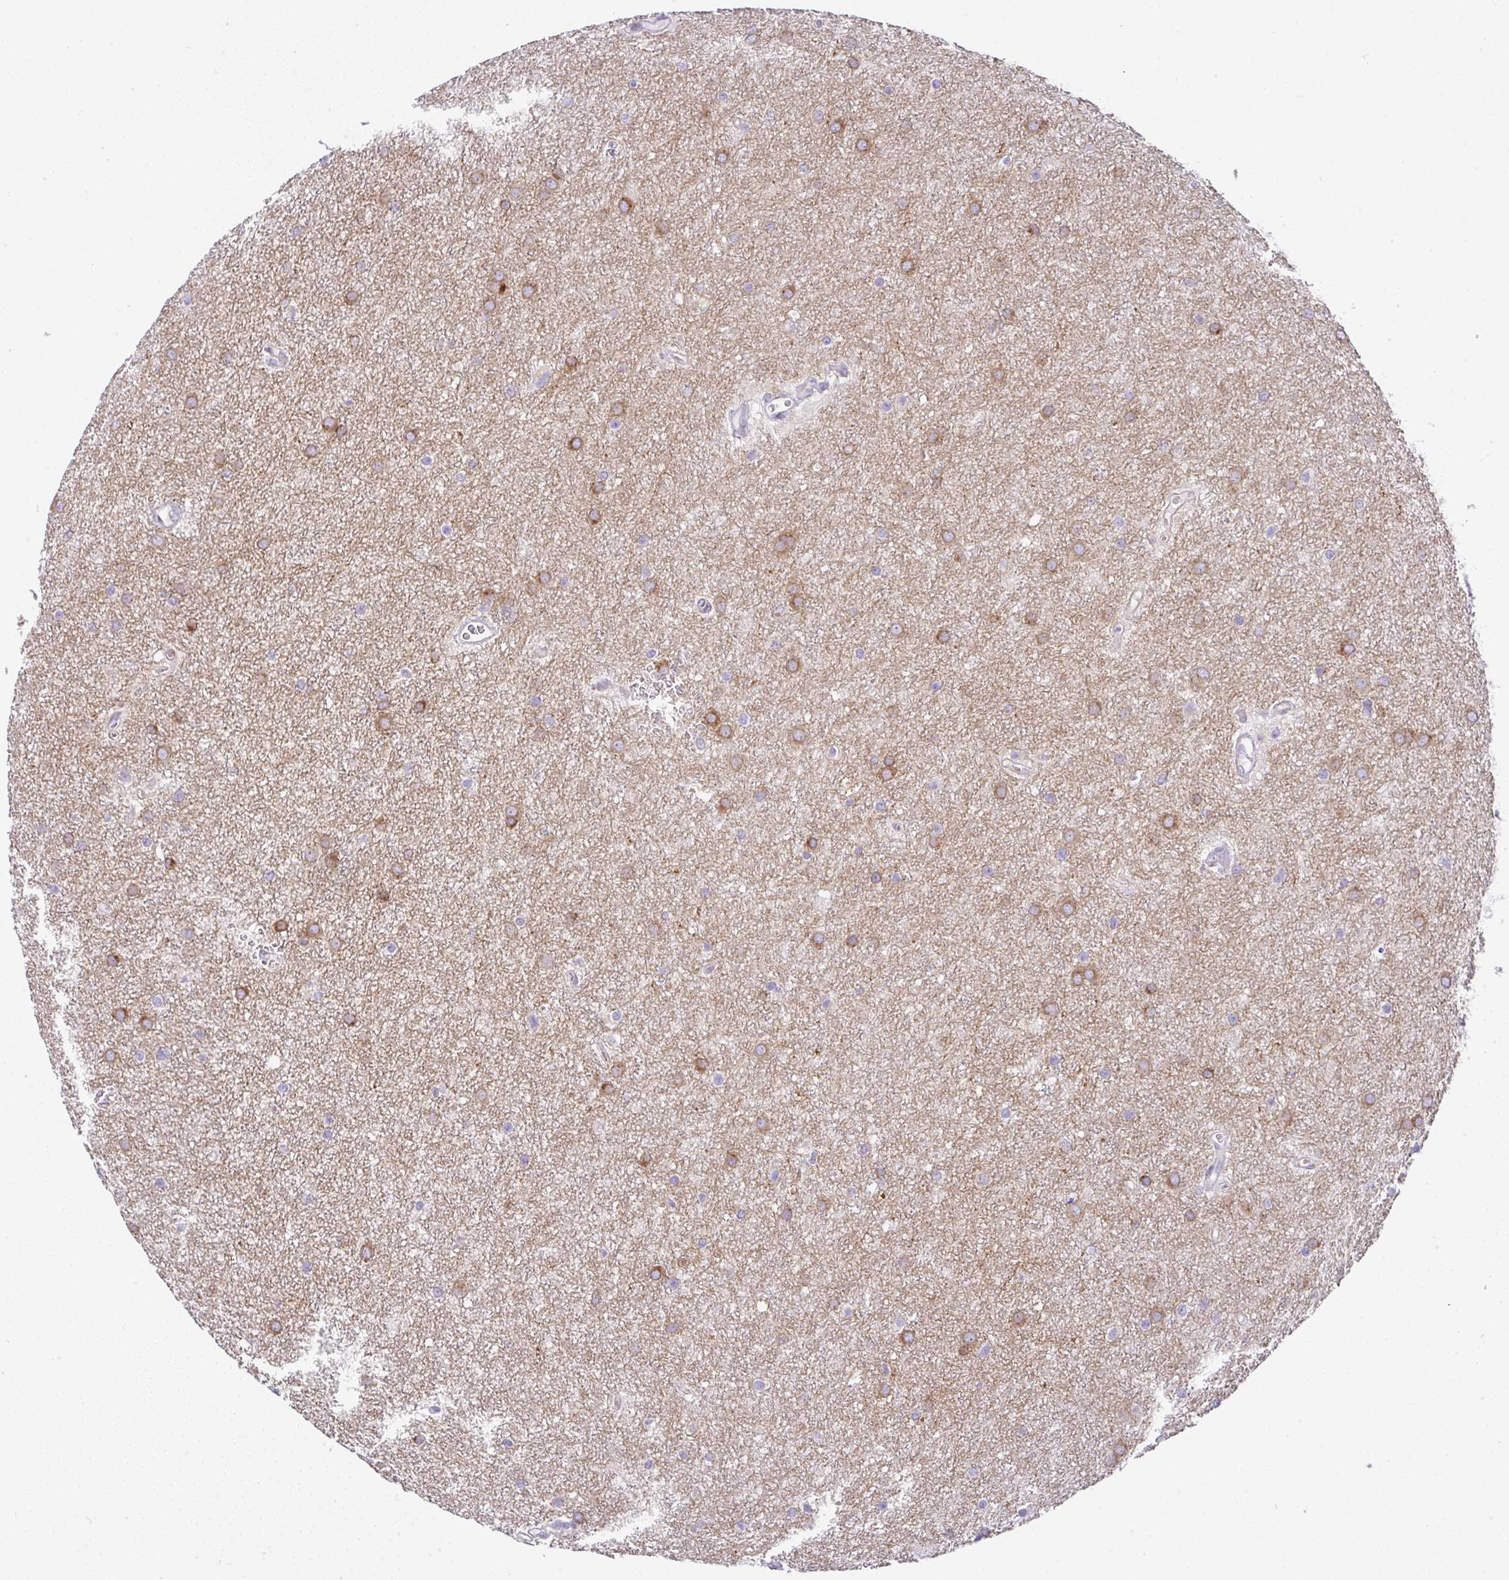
{"staining": {"intensity": "moderate", "quantity": "25%-75%", "location": "cytoplasmic/membranous"}, "tissue": "glioma", "cell_type": "Tumor cells", "image_type": "cancer", "snomed": [{"axis": "morphology", "description": "Glioma, malignant, Low grade"}, {"axis": "topography", "description": "Cerebellum"}], "caption": "Moderate cytoplasmic/membranous positivity for a protein is present in approximately 25%-75% of tumor cells of glioma using IHC.", "gene": "FAM177A1", "patient": {"sex": "female", "age": 5}}